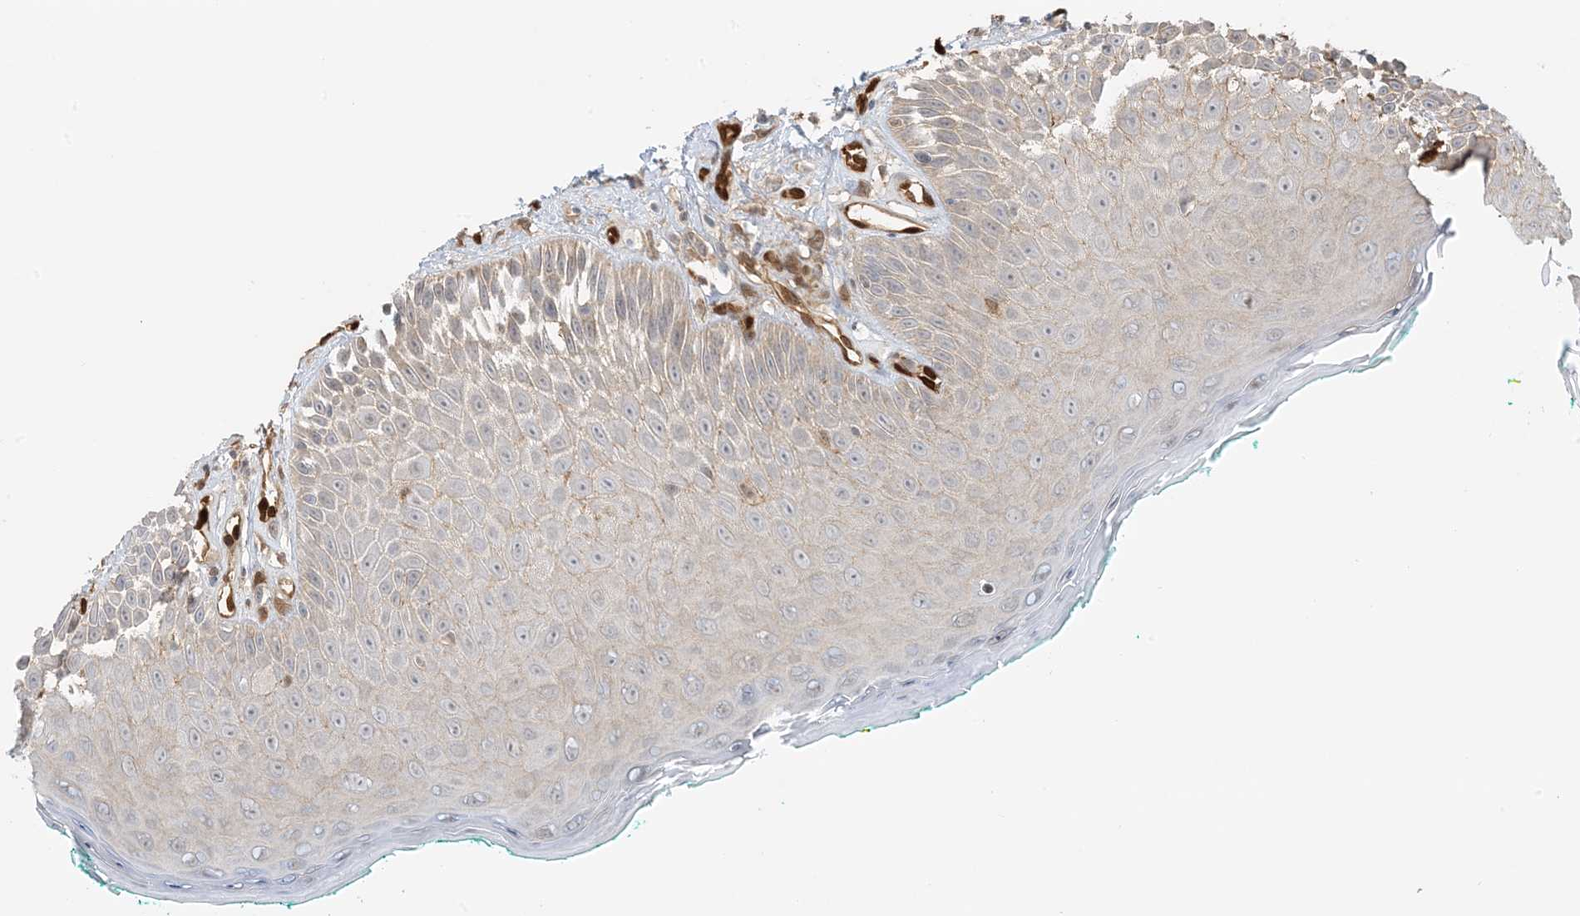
{"staining": {"intensity": "moderate", "quantity": "<25%", "location": "cytoplasmic/membranous"}, "tissue": "oral mucosa", "cell_type": "Squamous epithelial cells", "image_type": "normal", "snomed": [{"axis": "morphology", "description": "Normal tissue, NOS"}, {"axis": "topography", "description": "Oral tissue"}], "caption": "DAB (3,3'-diaminobenzidine) immunohistochemical staining of unremarkable human oral mucosa reveals moderate cytoplasmic/membranous protein positivity in about <25% of squamous epithelial cells.", "gene": "PPM1F", "patient": {"sex": "female", "age": 70}}